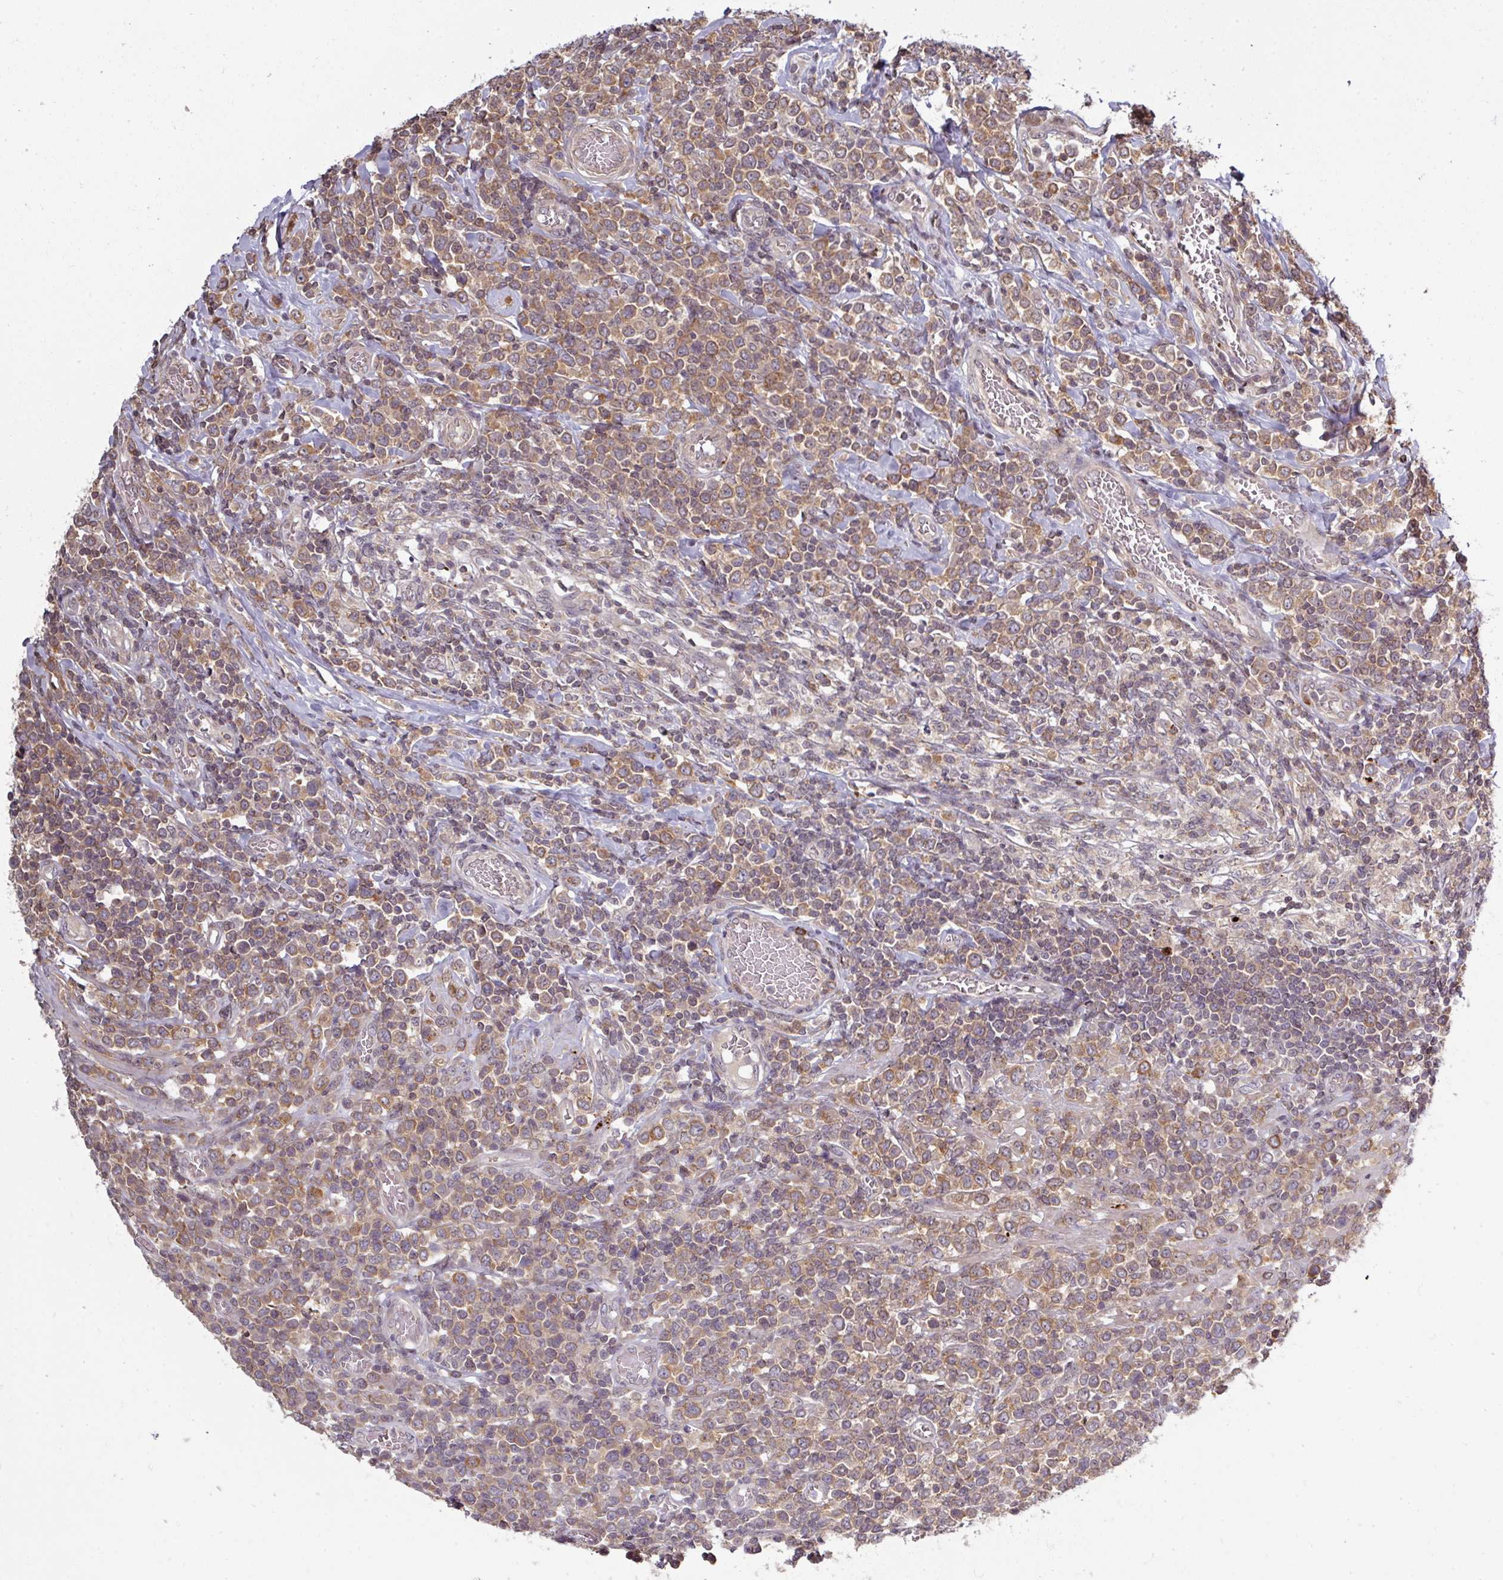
{"staining": {"intensity": "moderate", "quantity": ">75%", "location": "cytoplasmic/membranous"}, "tissue": "lymphoma", "cell_type": "Tumor cells", "image_type": "cancer", "snomed": [{"axis": "morphology", "description": "Malignant lymphoma, non-Hodgkin's type, High grade"}, {"axis": "topography", "description": "Soft tissue"}], "caption": "Tumor cells reveal moderate cytoplasmic/membranous positivity in about >75% of cells in high-grade malignant lymphoma, non-Hodgkin's type.", "gene": "TUSC3", "patient": {"sex": "female", "age": 56}}